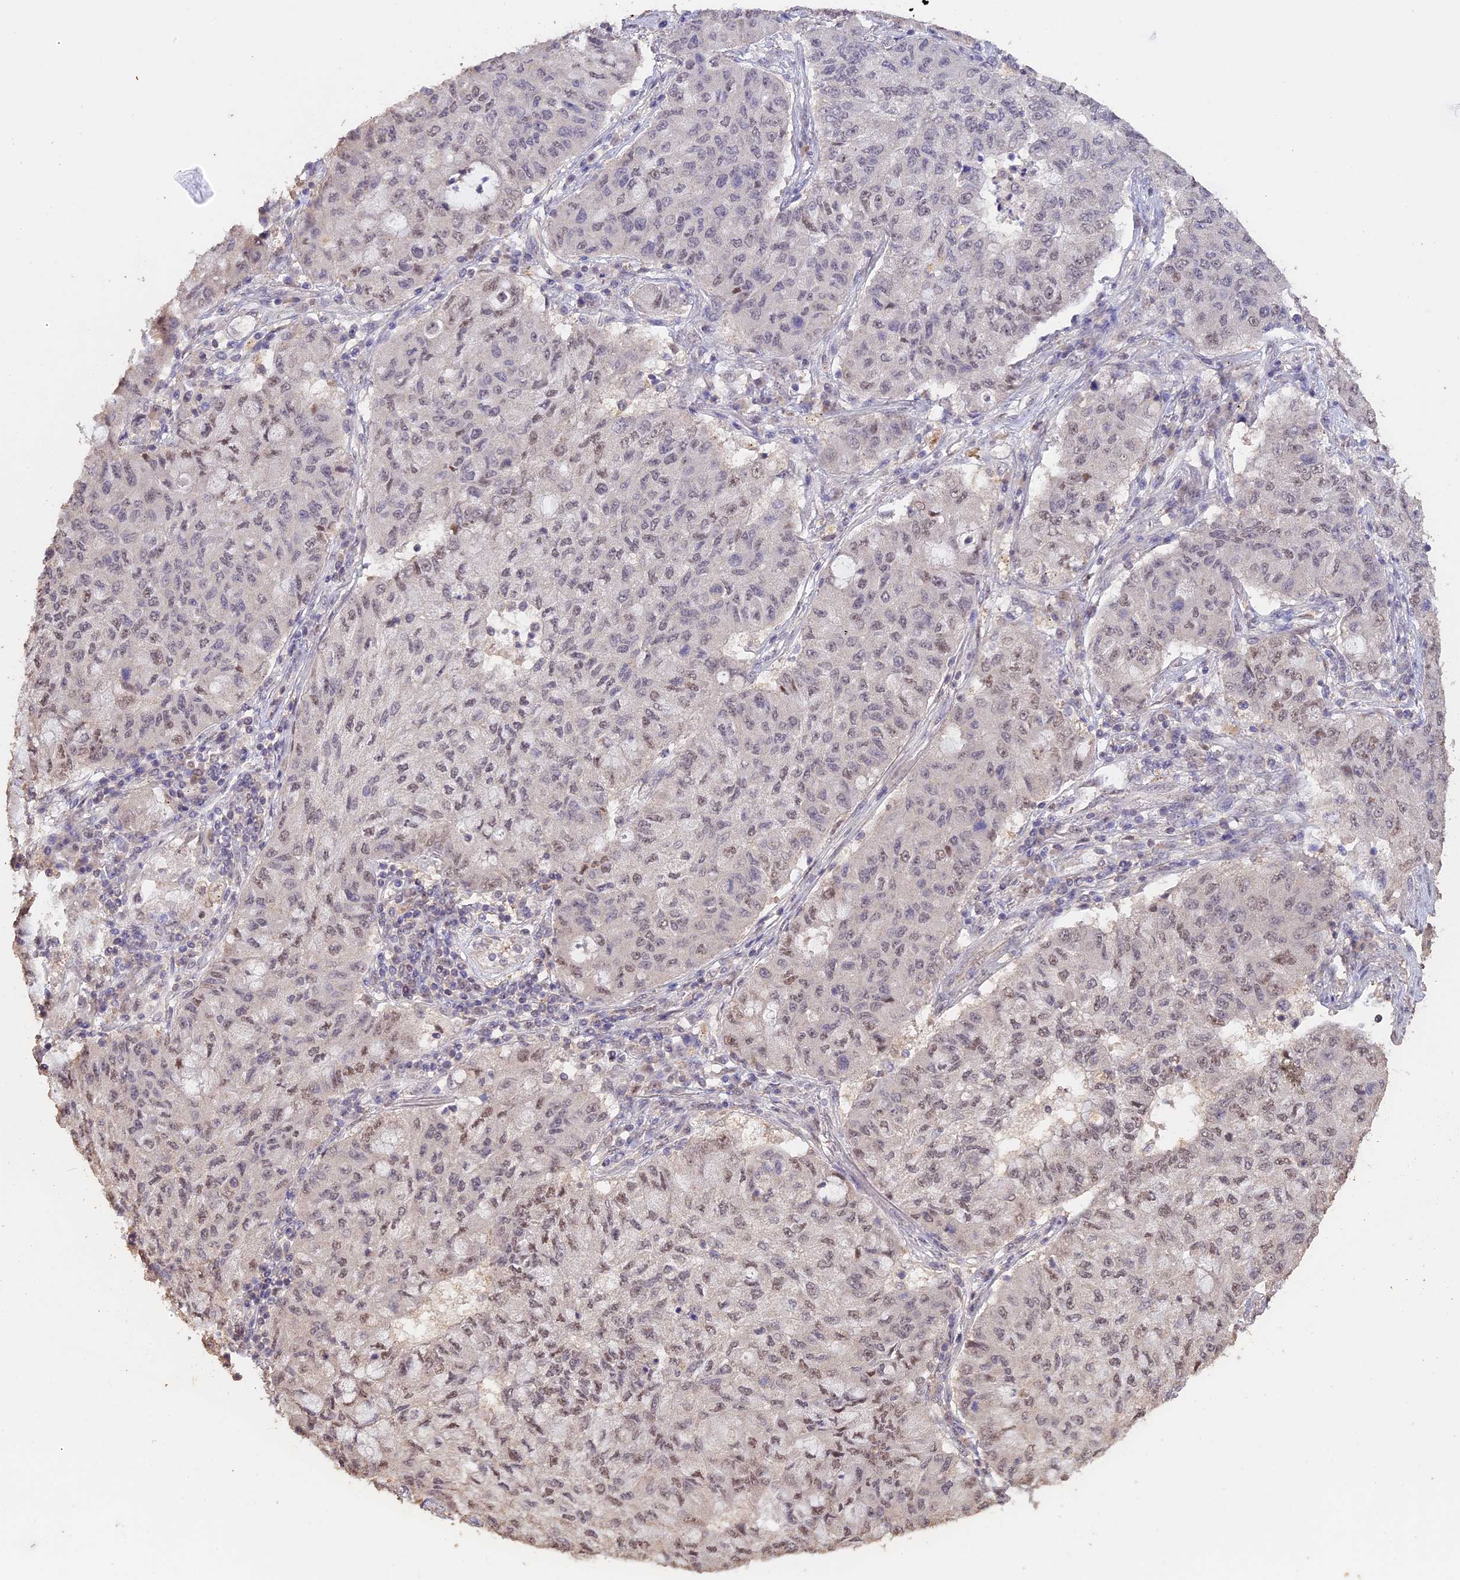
{"staining": {"intensity": "weak", "quantity": "25%-75%", "location": "nuclear"}, "tissue": "lung cancer", "cell_type": "Tumor cells", "image_type": "cancer", "snomed": [{"axis": "morphology", "description": "Squamous cell carcinoma, NOS"}, {"axis": "topography", "description": "Lung"}], "caption": "Tumor cells display low levels of weak nuclear positivity in approximately 25%-75% of cells in human lung cancer (squamous cell carcinoma).", "gene": "PSMC6", "patient": {"sex": "male", "age": 74}}